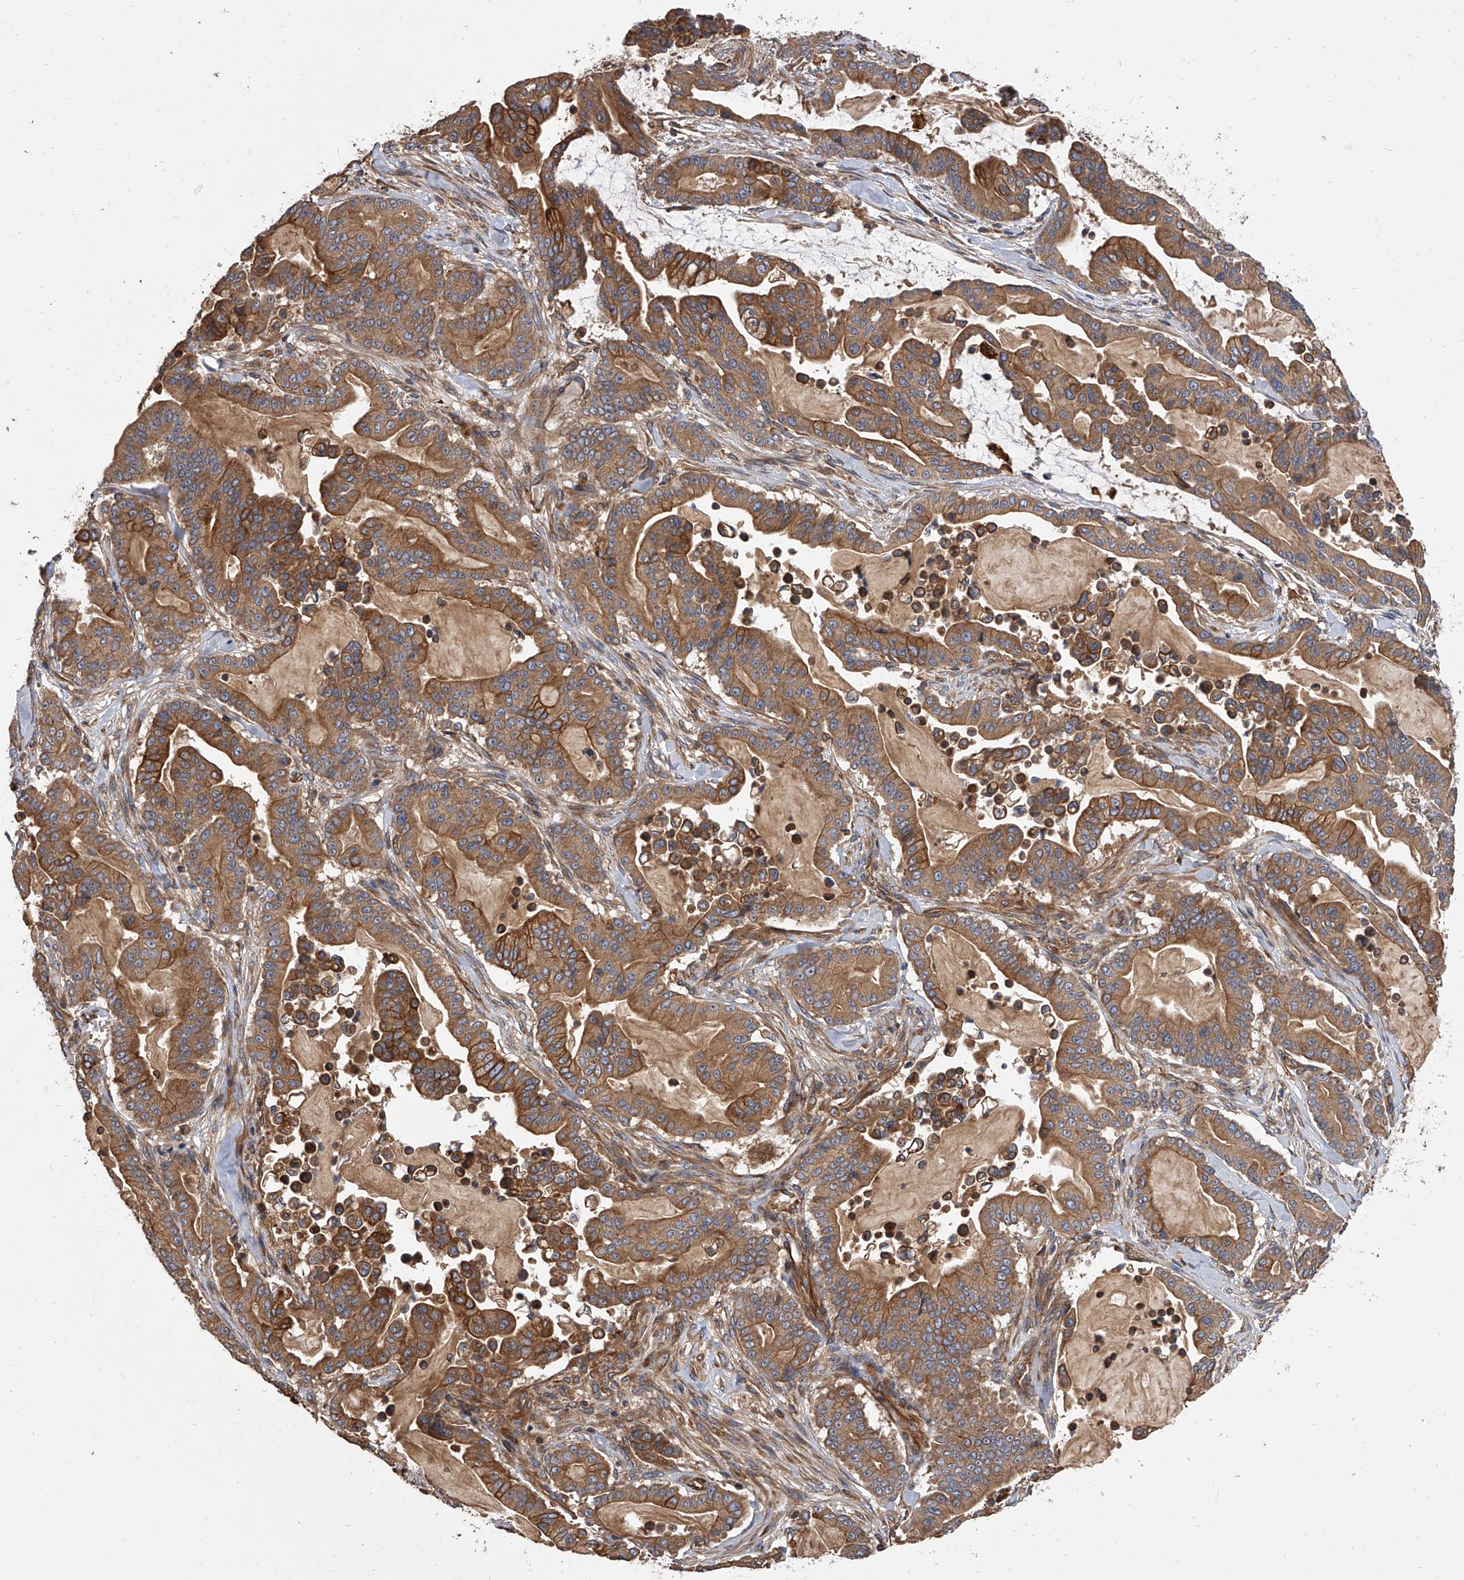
{"staining": {"intensity": "moderate", "quantity": ">75%", "location": "cytoplasmic/membranous"}, "tissue": "pancreatic cancer", "cell_type": "Tumor cells", "image_type": "cancer", "snomed": [{"axis": "morphology", "description": "Adenocarcinoma, NOS"}, {"axis": "topography", "description": "Pancreas"}], "caption": "DAB (3,3'-diaminobenzidine) immunohistochemical staining of pancreatic cancer displays moderate cytoplasmic/membranous protein expression in about >75% of tumor cells. (brown staining indicates protein expression, while blue staining denotes nuclei).", "gene": "EXOC4", "patient": {"sex": "male", "age": 63}}